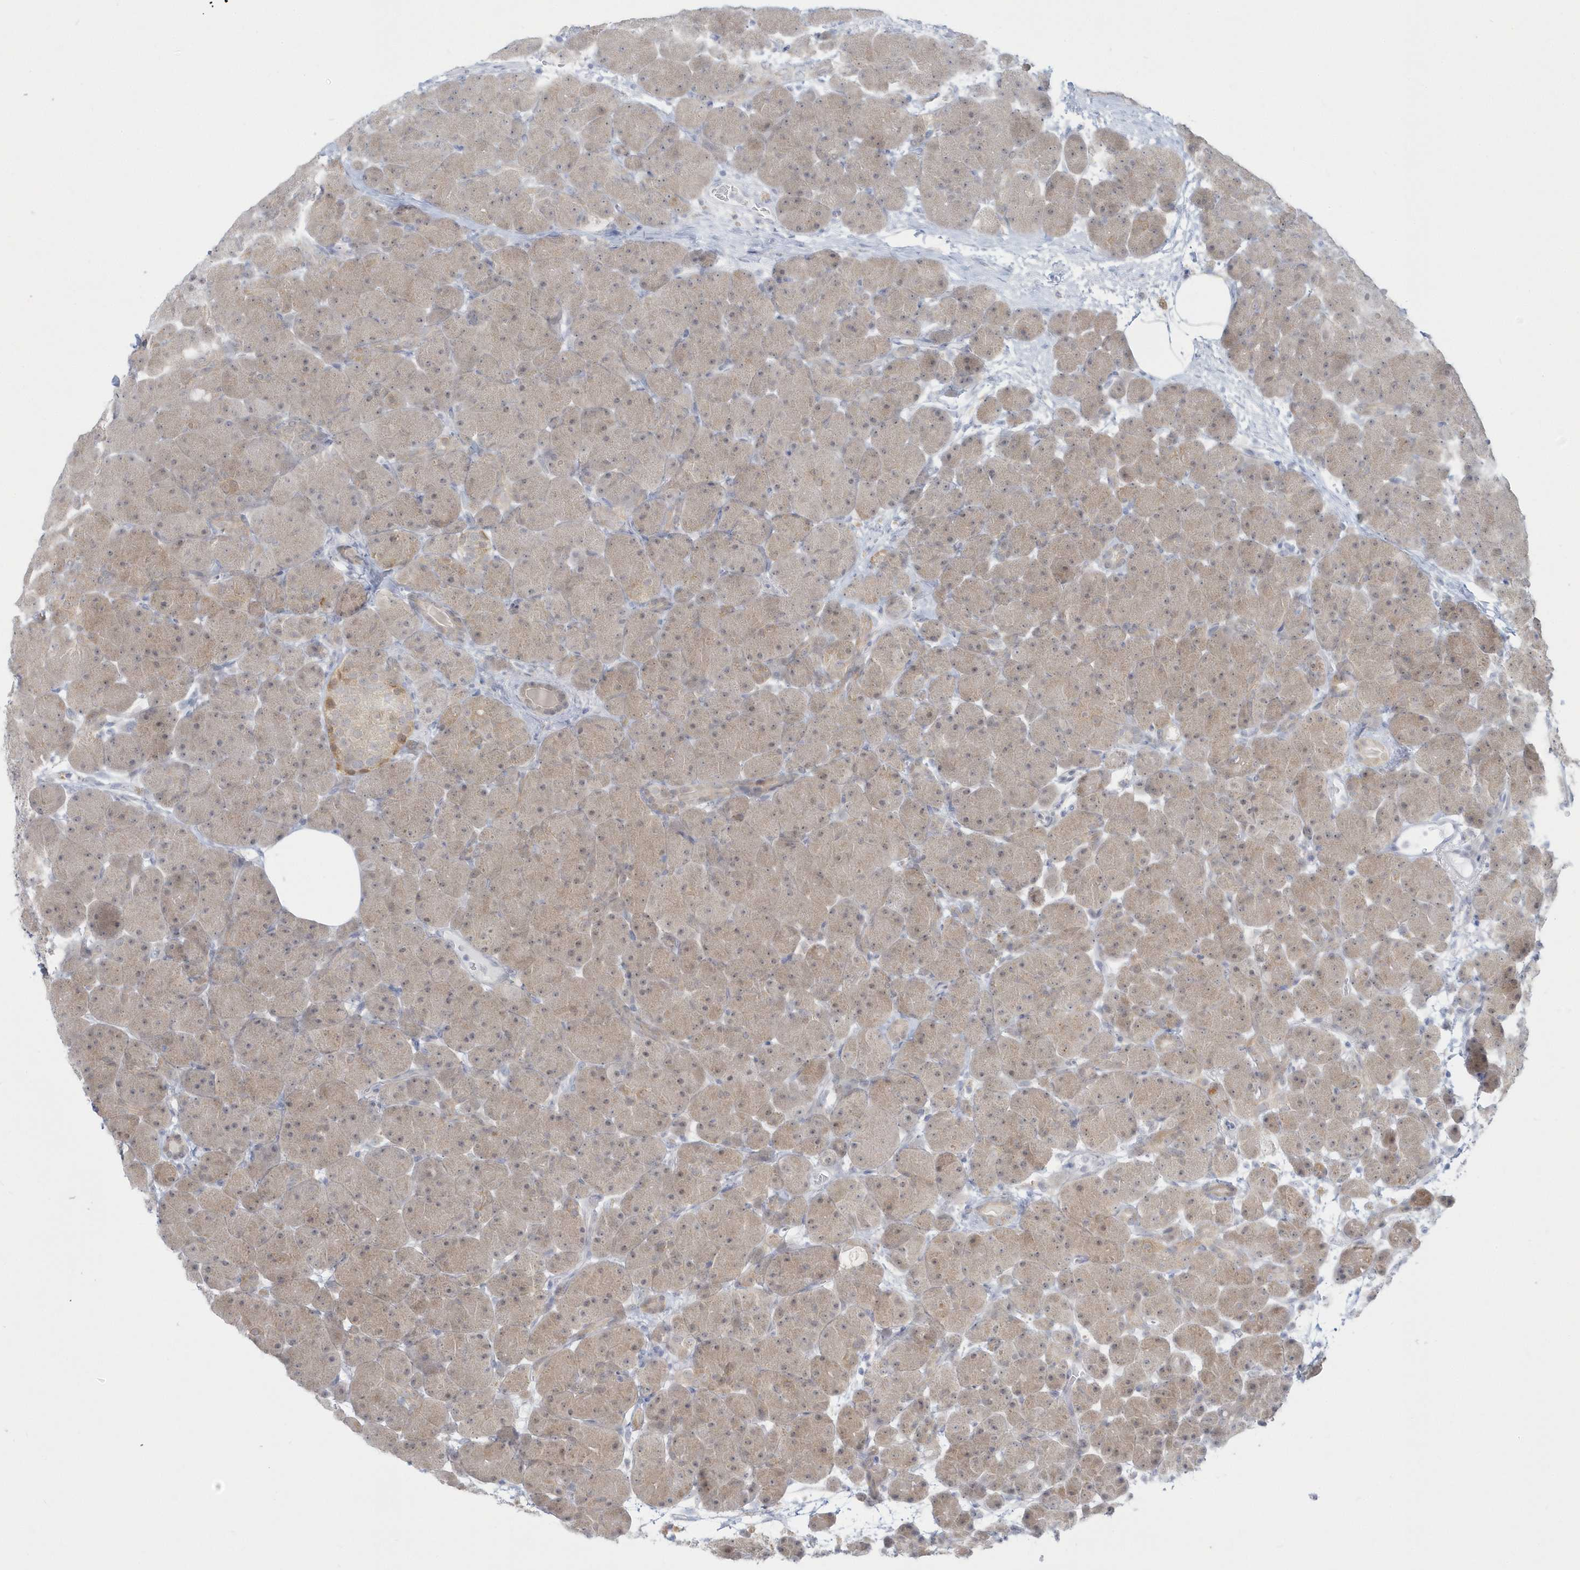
{"staining": {"intensity": "weak", "quantity": ">75%", "location": "cytoplasmic/membranous"}, "tissue": "pancreas", "cell_type": "Exocrine glandular cells", "image_type": "normal", "snomed": [{"axis": "morphology", "description": "Normal tissue, NOS"}, {"axis": "topography", "description": "Pancreas"}], "caption": "Immunohistochemical staining of normal human pancreas exhibits >75% levels of weak cytoplasmic/membranous protein expression in about >75% of exocrine glandular cells. The staining was performed using DAB, with brown indicating positive protein expression. Nuclei are stained blue with hematoxylin.", "gene": "PCBD1", "patient": {"sex": "male", "age": 66}}